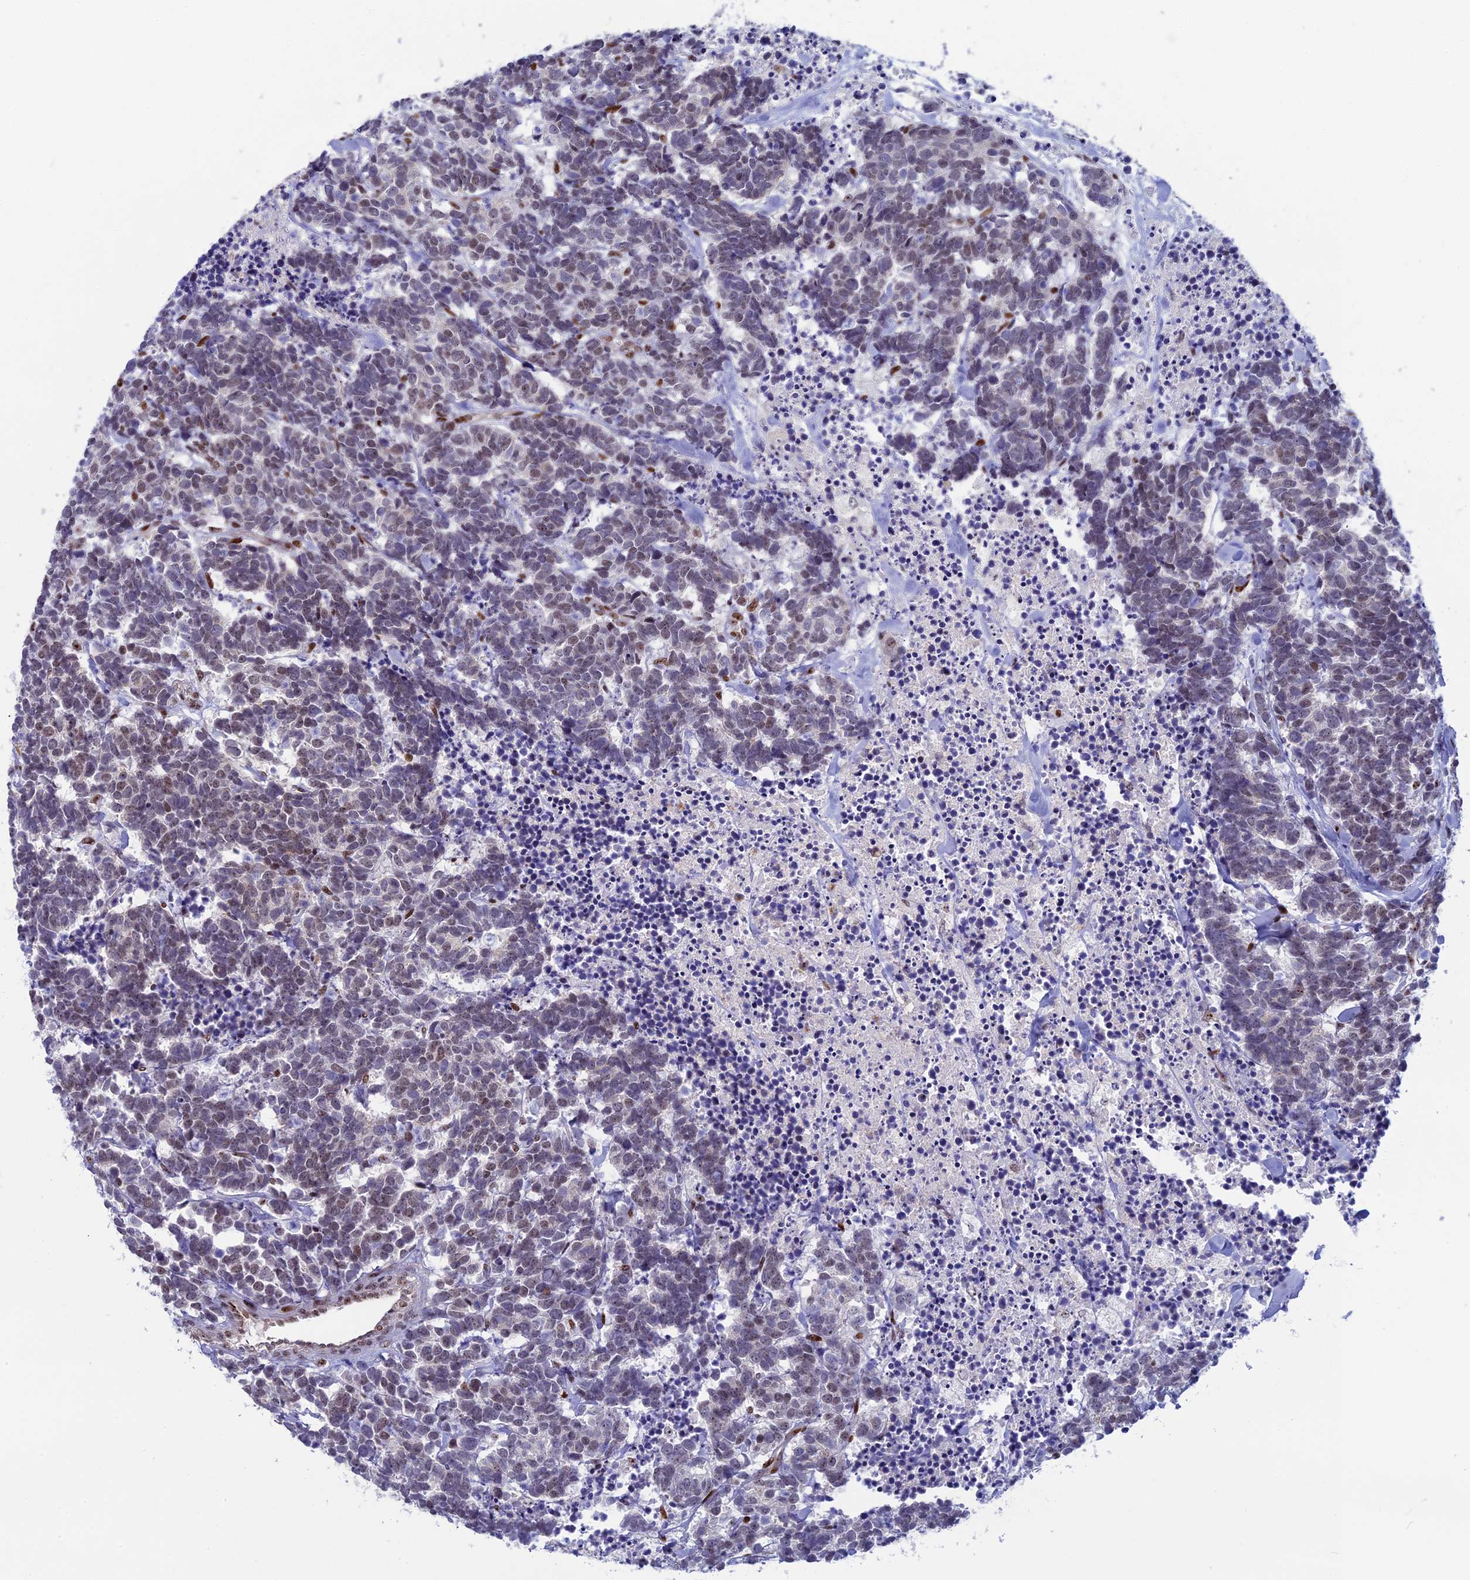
{"staining": {"intensity": "weak", "quantity": "<25%", "location": "nuclear"}, "tissue": "carcinoid", "cell_type": "Tumor cells", "image_type": "cancer", "snomed": [{"axis": "morphology", "description": "Carcinoma, NOS"}, {"axis": "morphology", "description": "Carcinoid, malignant, NOS"}, {"axis": "topography", "description": "Urinary bladder"}], "caption": "This is an IHC photomicrograph of human carcinoid (malignant). There is no staining in tumor cells.", "gene": "CCDC86", "patient": {"sex": "male", "age": 57}}